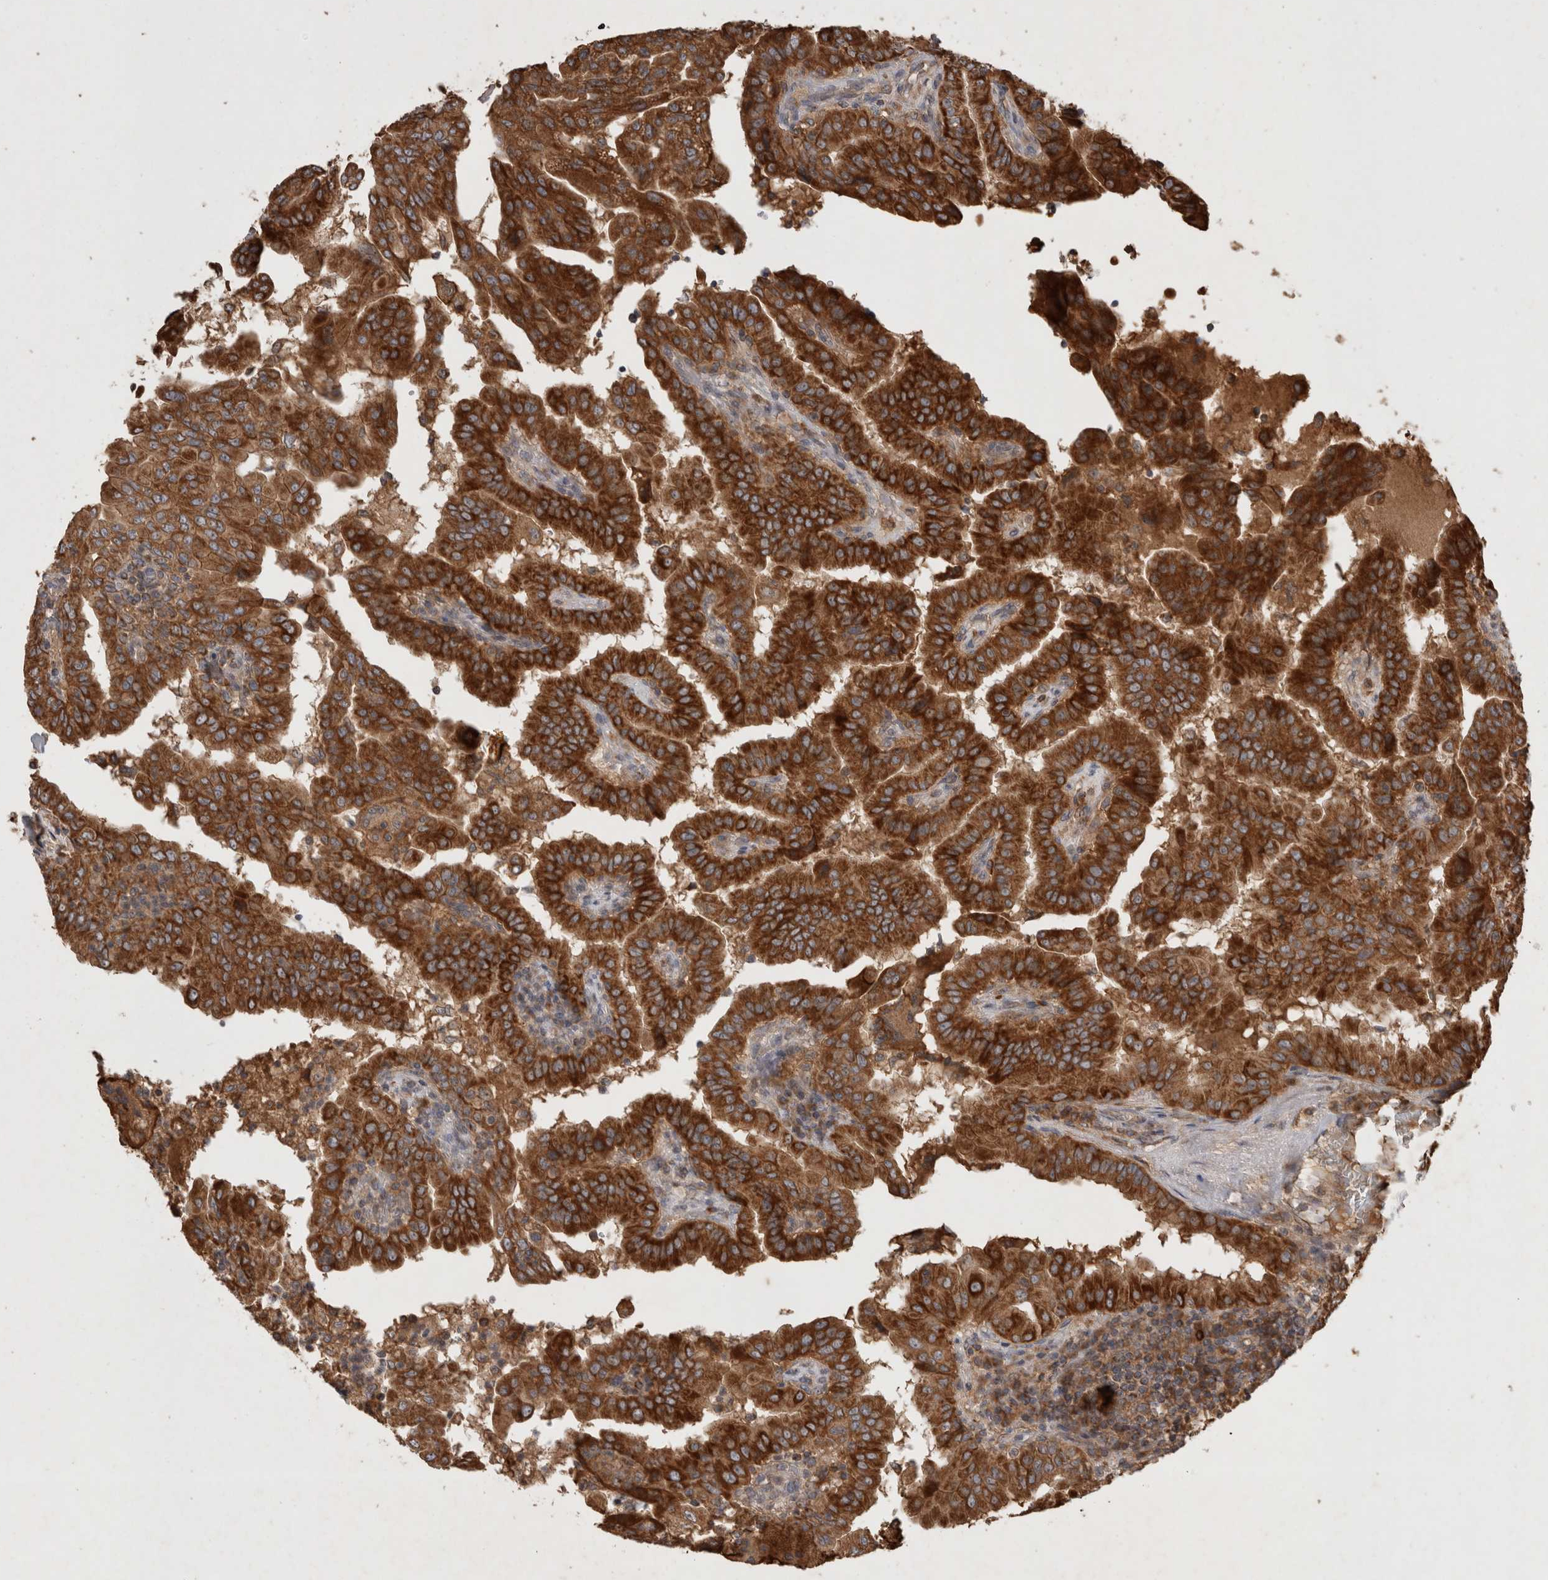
{"staining": {"intensity": "strong", "quantity": ">75%", "location": "cytoplasmic/membranous"}, "tissue": "thyroid cancer", "cell_type": "Tumor cells", "image_type": "cancer", "snomed": [{"axis": "morphology", "description": "Papillary adenocarcinoma, NOS"}, {"axis": "topography", "description": "Thyroid gland"}], "caption": "This photomicrograph exhibits thyroid cancer (papillary adenocarcinoma) stained with IHC to label a protein in brown. The cytoplasmic/membranous of tumor cells show strong positivity for the protein. Nuclei are counter-stained blue.", "gene": "SERAC1", "patient": {"sex": "male", "age": 33}}